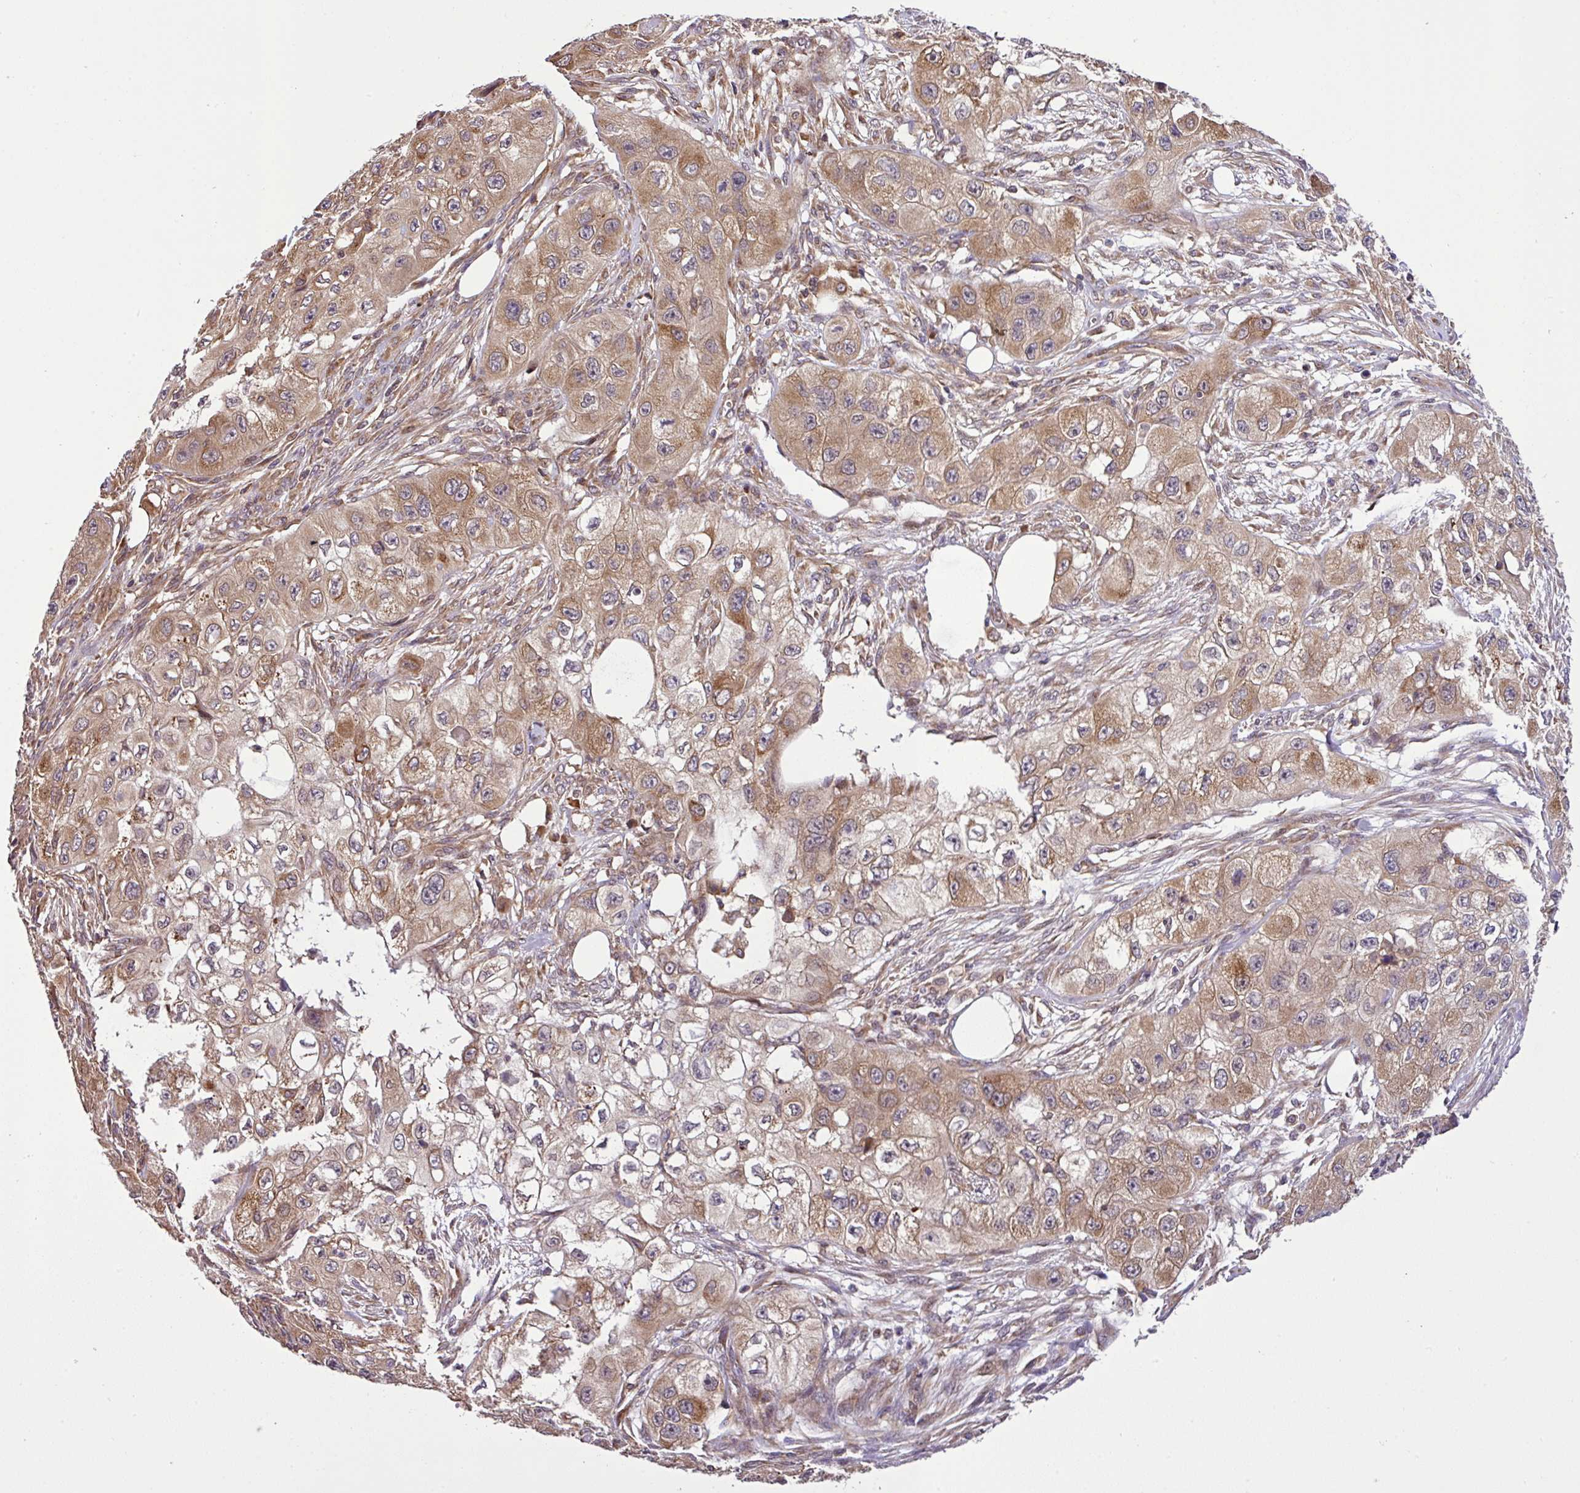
{"staining": {"intensity": "moderate", "quantity": ">75%", "location": "cytoplasmic/membranous"}, "tissue": "skin cancer", "cell_type": "Tumor cells", "image_type": "cancer", "snomed": [{"axis": "morphology", "description": "Squamous cell carcinoma, NOS"}, {"axis": "topography", "description": "Skin"}, {"axis": "topography", "description": "Subcutis"}], "caption": "Human skin cancer stained with a brown dye demonstrates moderate cytoplasmic/membranous positive staining in about >75% of tumor cells.", "gene": "DLGAP4", "patient": {"sex": "male", "age": 73}}